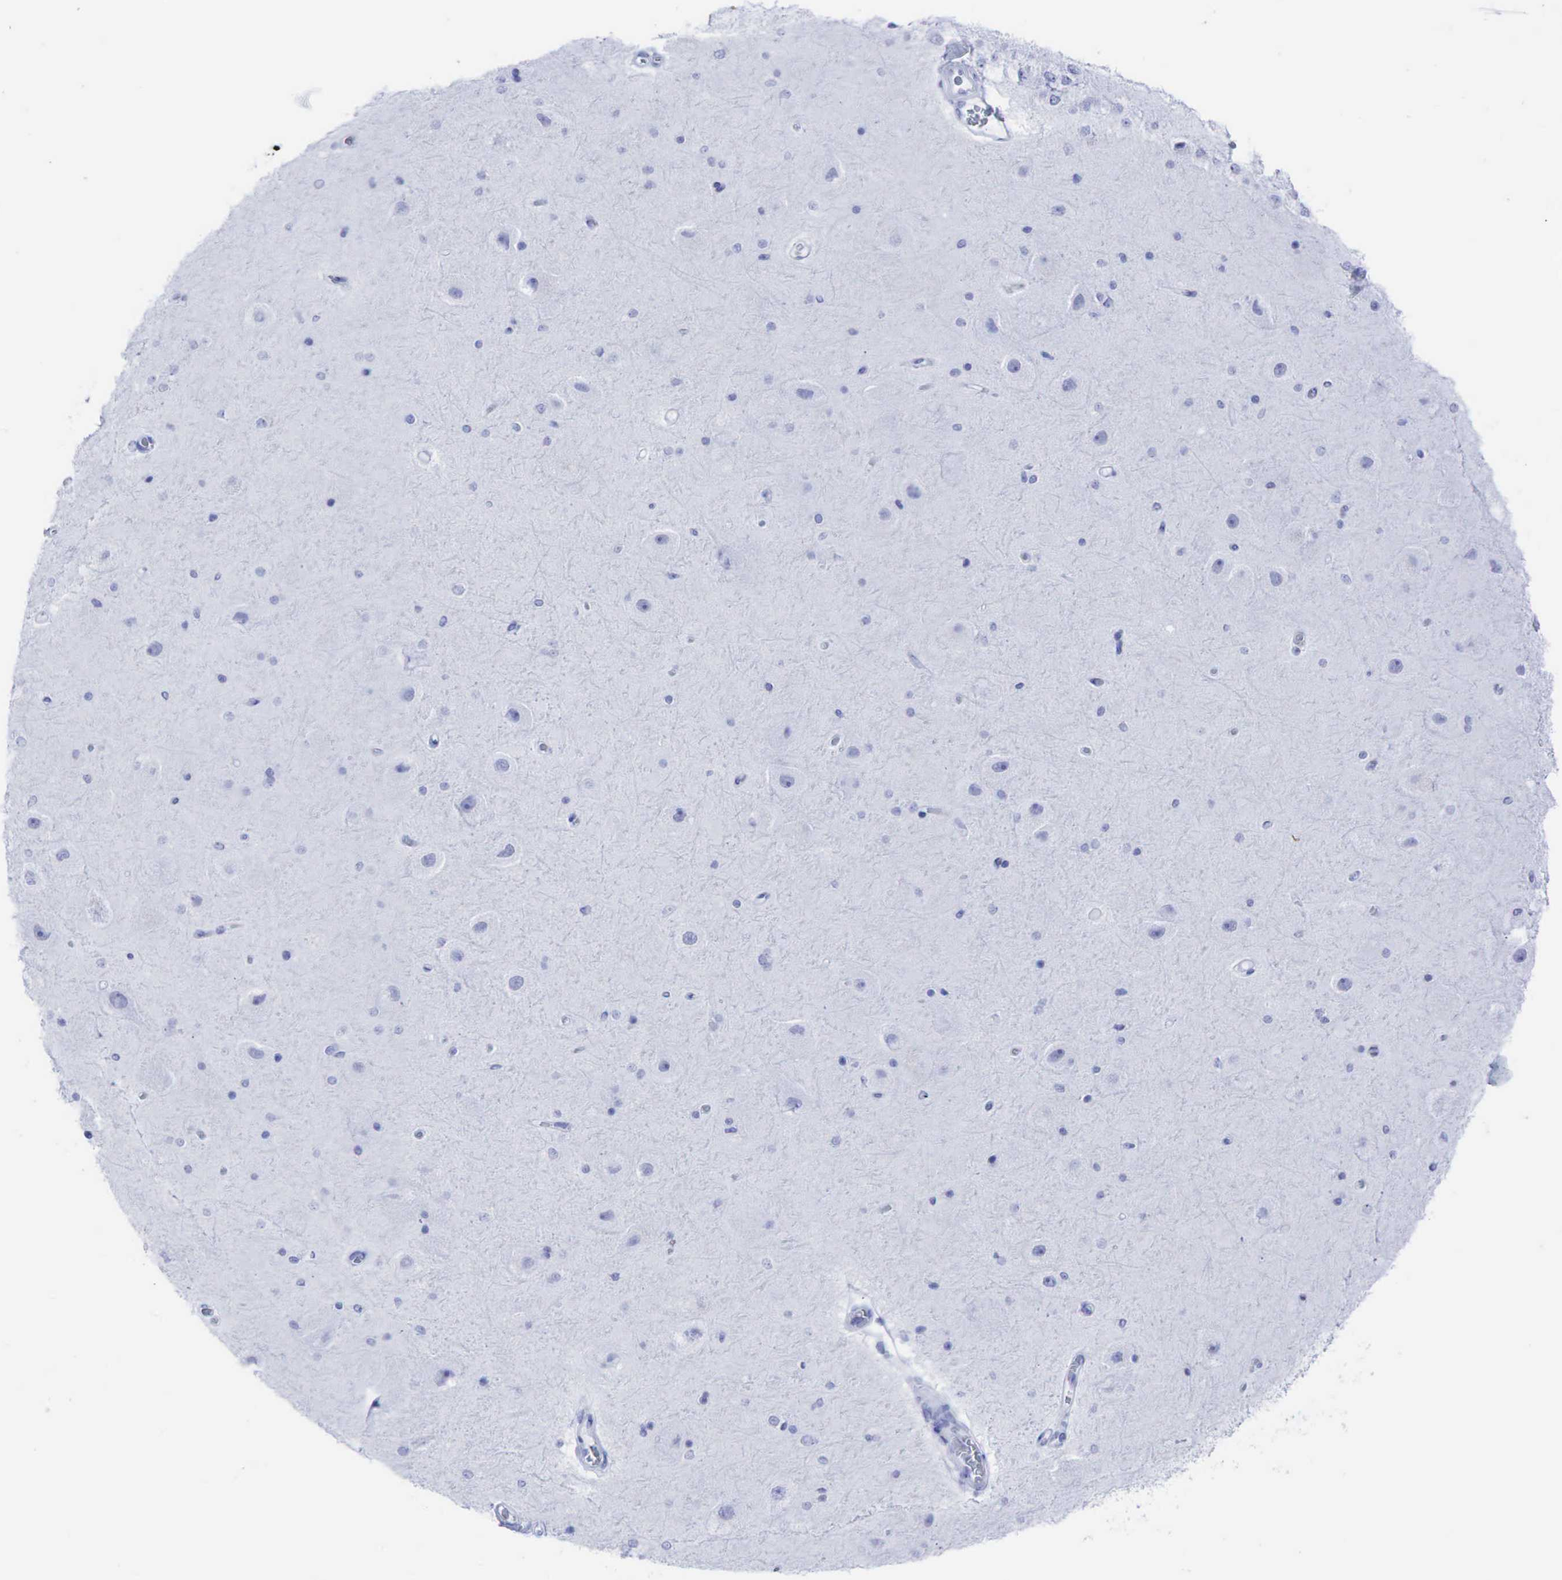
{"staining": {"intensity": "negative", "quantity": "none", "location": "none"}, "tissue": "hippocampus", "cell_type": "Glial cells", "image_type": "normal", "snomed": [{"axis": "morphology", "description": "Normal tissue, NOS"}, {"axis": "topography", "description": "Hippocampus"}], "caption": "Glial cells show no significant protein expression in benign hippocampus. (Brightfield microscopy of DAB (3,3'-diaminobenzidine) IHC at high magnification).", "gene": "CEACAM5", "patient": {"sex": "female", "age": 54}}